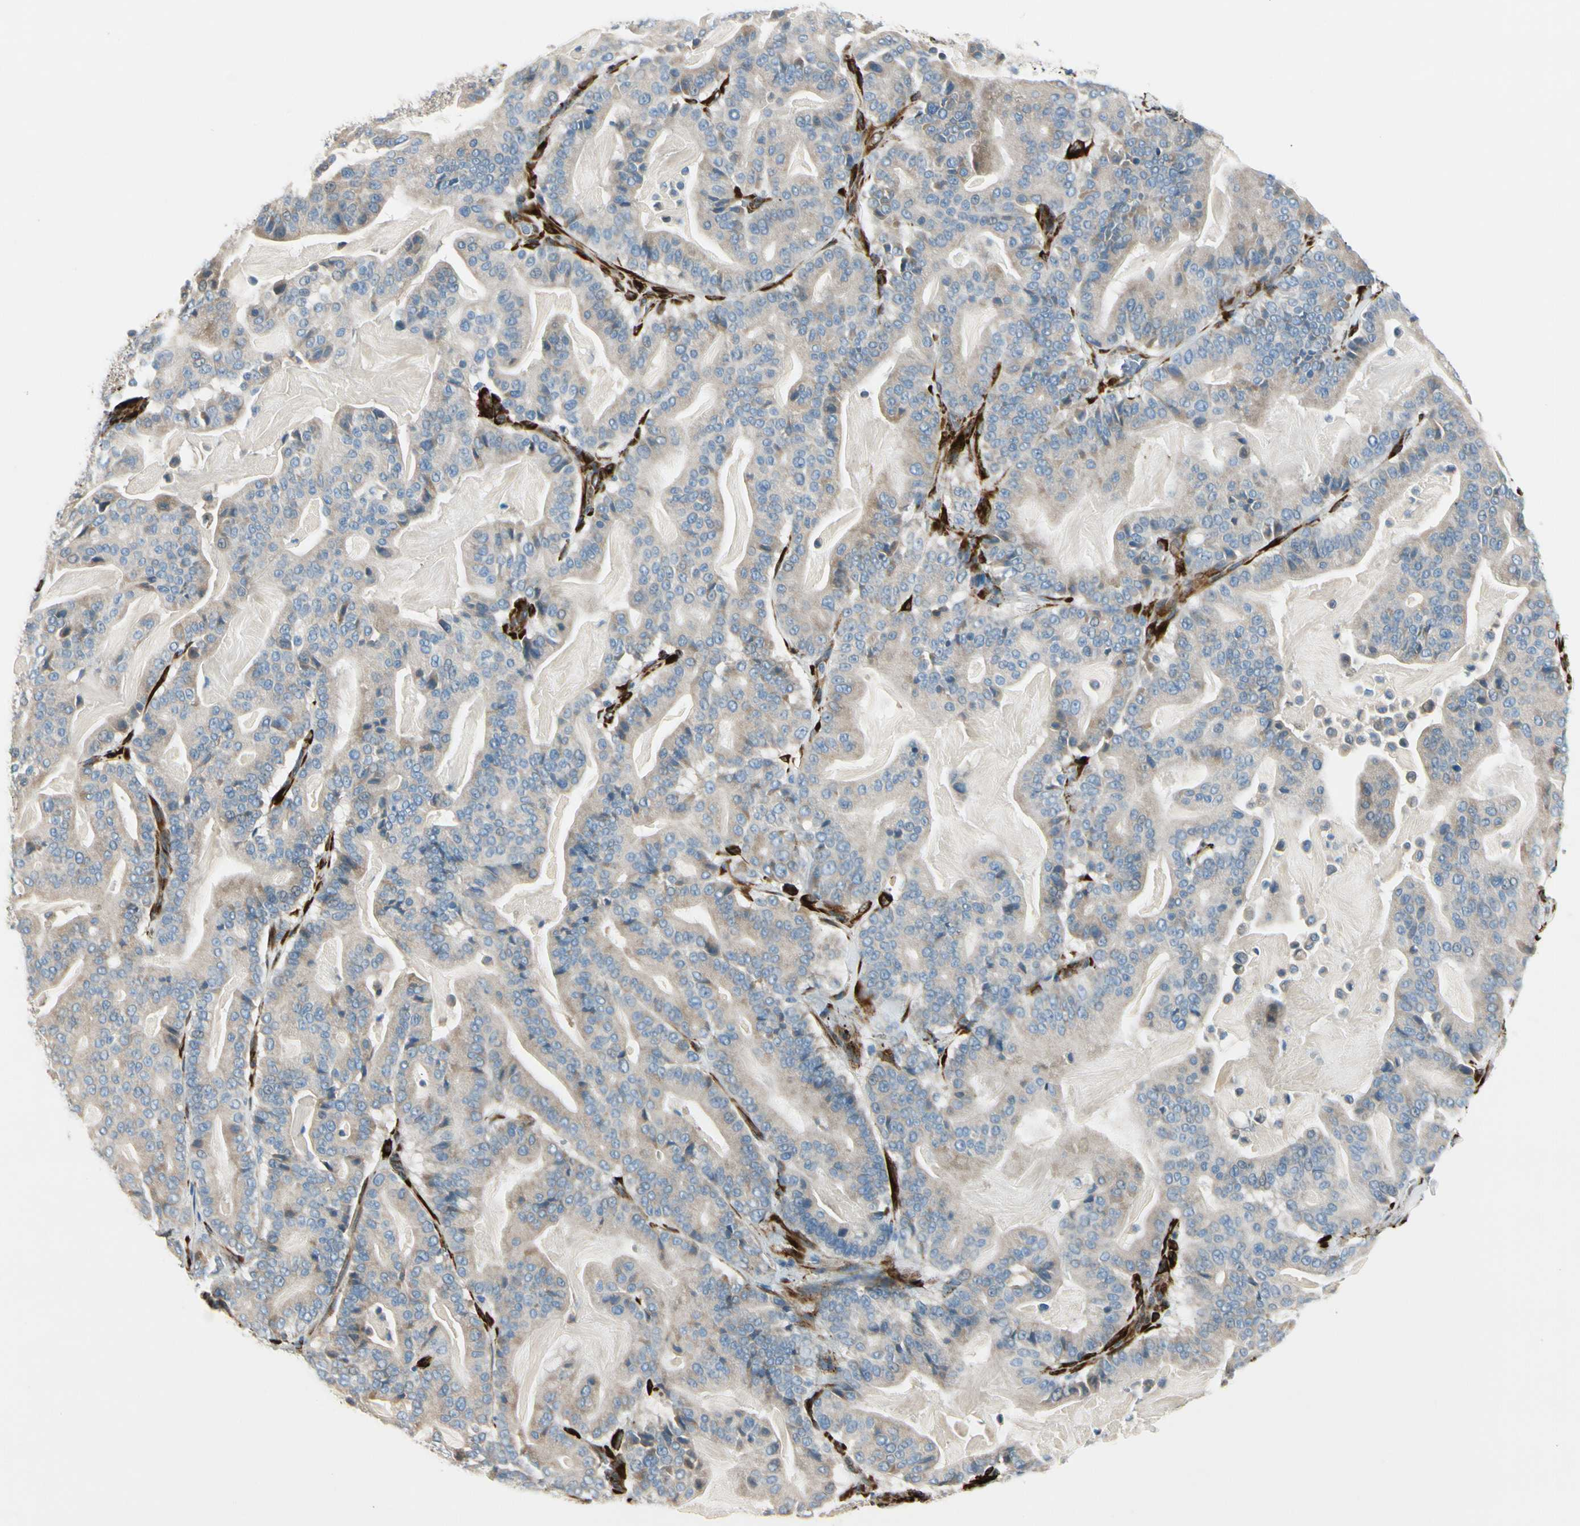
{"staining": {"intensity": "weak", "quantity": "25%-75%", "location": "cytoplasmic/membranous"}, "tissue": "pancreatic cancer", "cell_type": "Tumor cells", "image_type": "cancer", "snomed": [{"axis": "morphology", "description": "Adenocarcinoma, NOS"}, {"axis": "topography", "description": "Pancreas"}], "caption": "Protein expression analysis of pancreatic adenocarcinoma exhibits weak cytoplasmic/membranous positivity in about 25%-75% of tumor cells.", "gene": "FKBP7", "patient": {"sex": "male", "age": 63}}